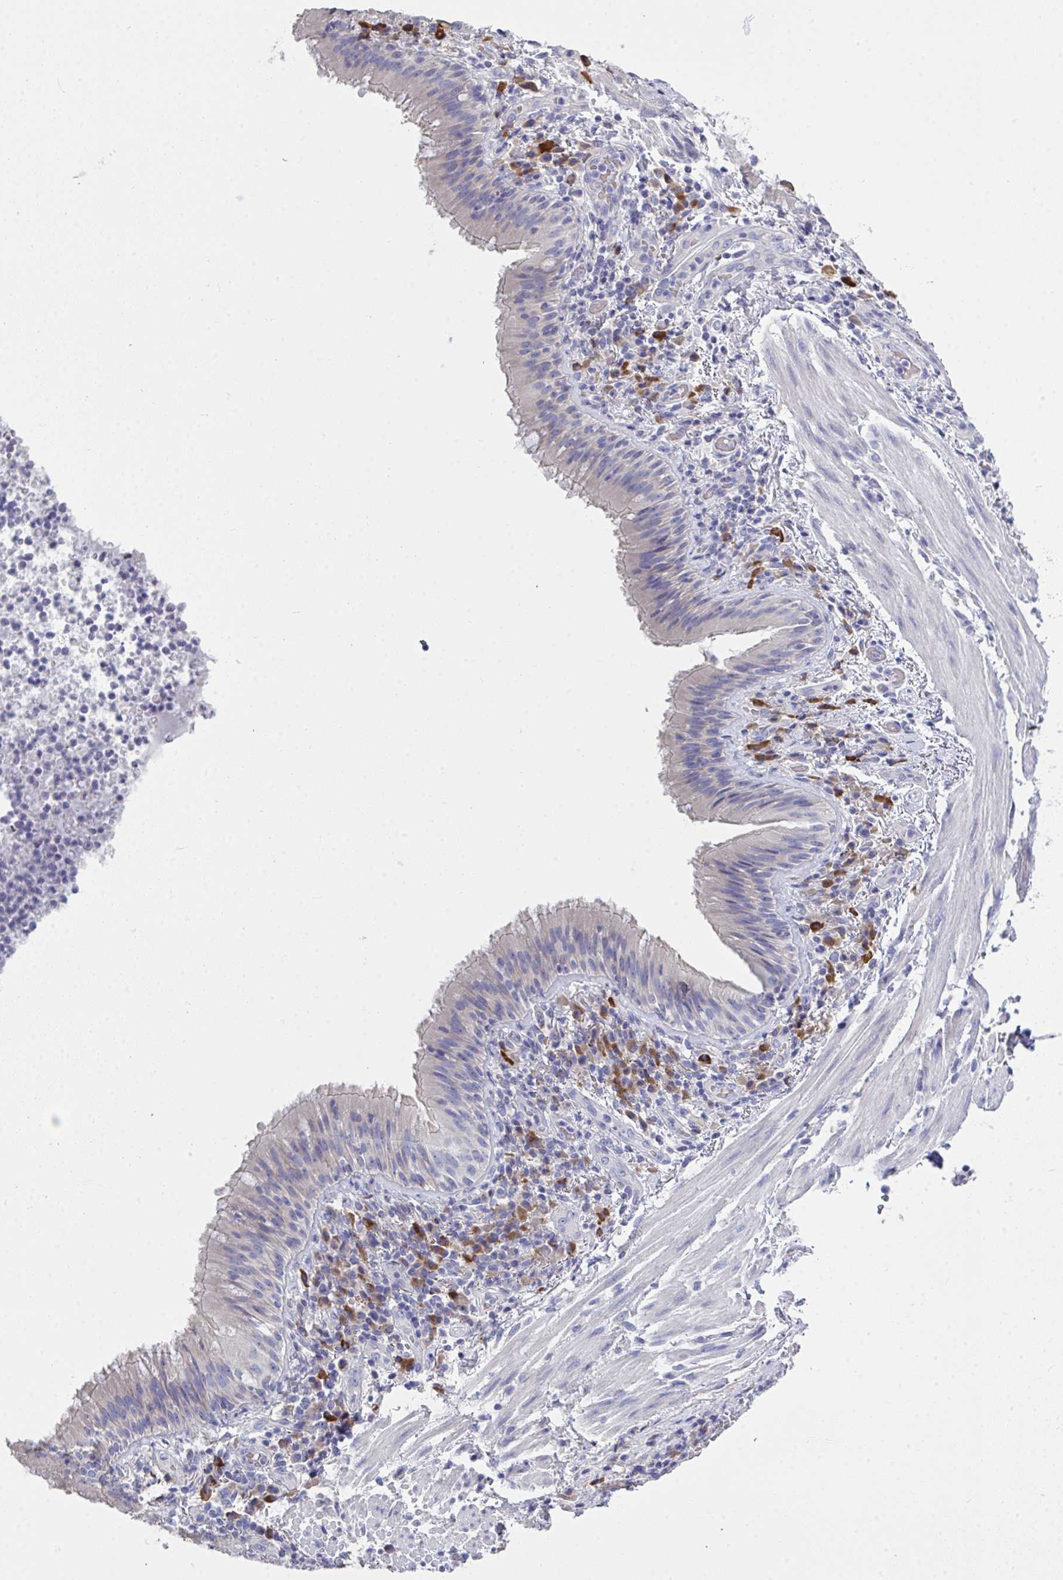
{"staining": {"intensity": "negative", "quantity": "none", "location": "none"}, "tissue": "bronchus", "cell_type": "Respiratory epithelial cells", "image_type": "normal", "snomed": [{"axis": "morphology", "description": "Normal tissue, NOS"}, {"axis": "topography", "description": "Cartilage tissue"}, {"axis": "topography", "description": "Bronchus"}], "caption": "This is an immunohistochemistry micrograph of normal bronchus. There is no positivity in respiratory epithelial cells.", "gene": "LRRC58", "patient": {"sex": "male", "age": 56}}